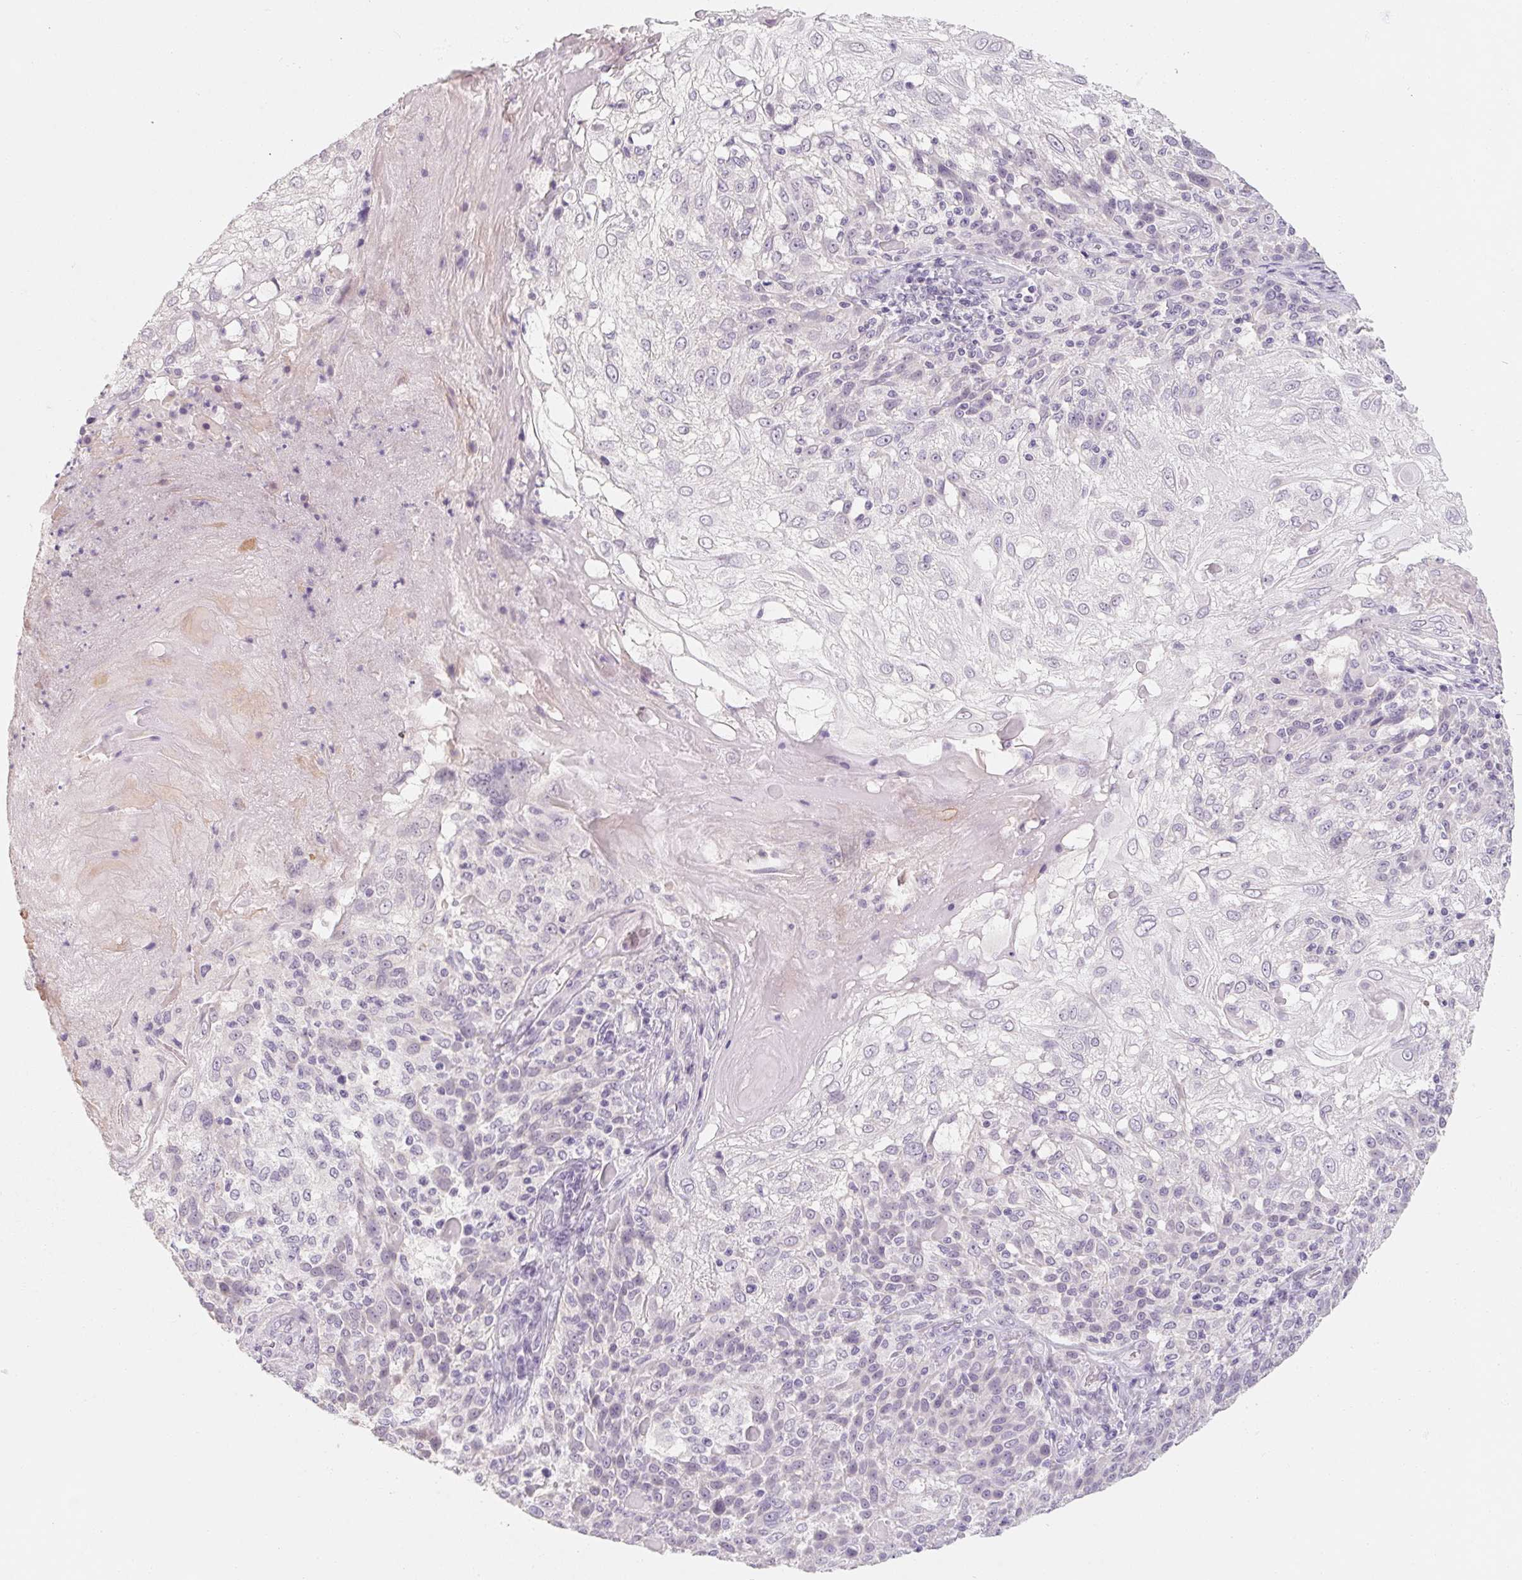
{"staining": {"intensity": "negative", "quantity": "none", "location": "none"}, "tissue": "skin cancer", "cell_type": "Tumor cells", "image_type": "cancer", "snomed": [{"axis": "morphology", "description": "Normal tissue, NOS"}, {"axis": "morphology", "description": "Squamous cell carcinoma, NOS"}, {"axis": "topography", "description": "Skin"}], "caption": "Immunohistochemistry (IHC) image of neoplastic tissue: human skin cancer stained with DAB demonstrates no significant protein staining in tumor cells.", "gene": "CAPZA3", "patient": {"sex": "female", "age": 83}}